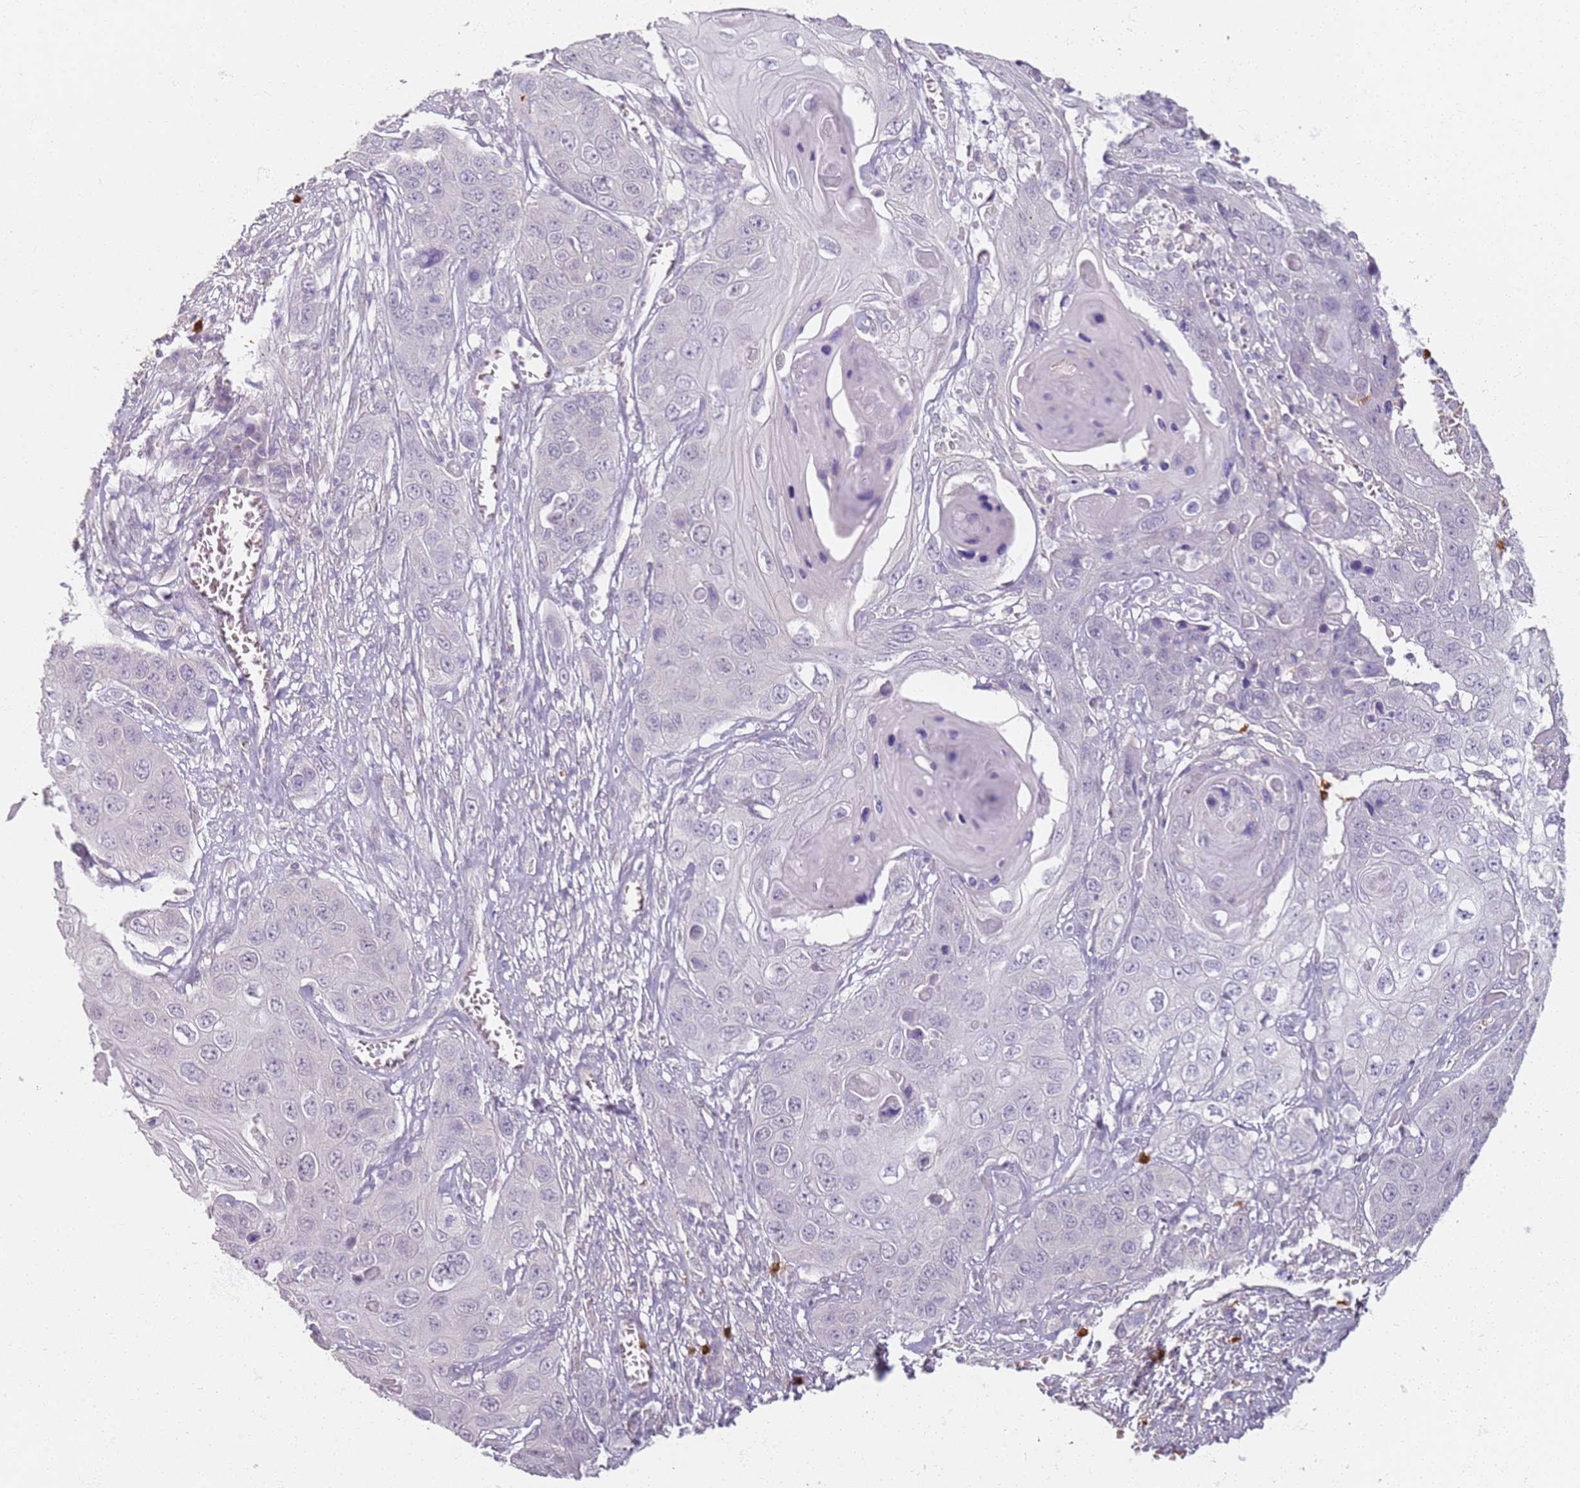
{"staining": {"intensity": "negative", "quantity": "none", "location": "none"}, "tissue": "skin cancer", "cell_type": "Tumor cells", "image_type": "cancer", "snomed": [{"axis": "morphology", "description": "Squamous cell carcinoma, NOS"}, {"axis": "topography", "description": "Skin"}], "caption": "This is a histopathology image of immunohistochemistry staining of skin squamous cell carcinoma, which shows no expression in tumor cells.", "gene": "CD40LG", "patient": {"sex": "male", "age": 55}}